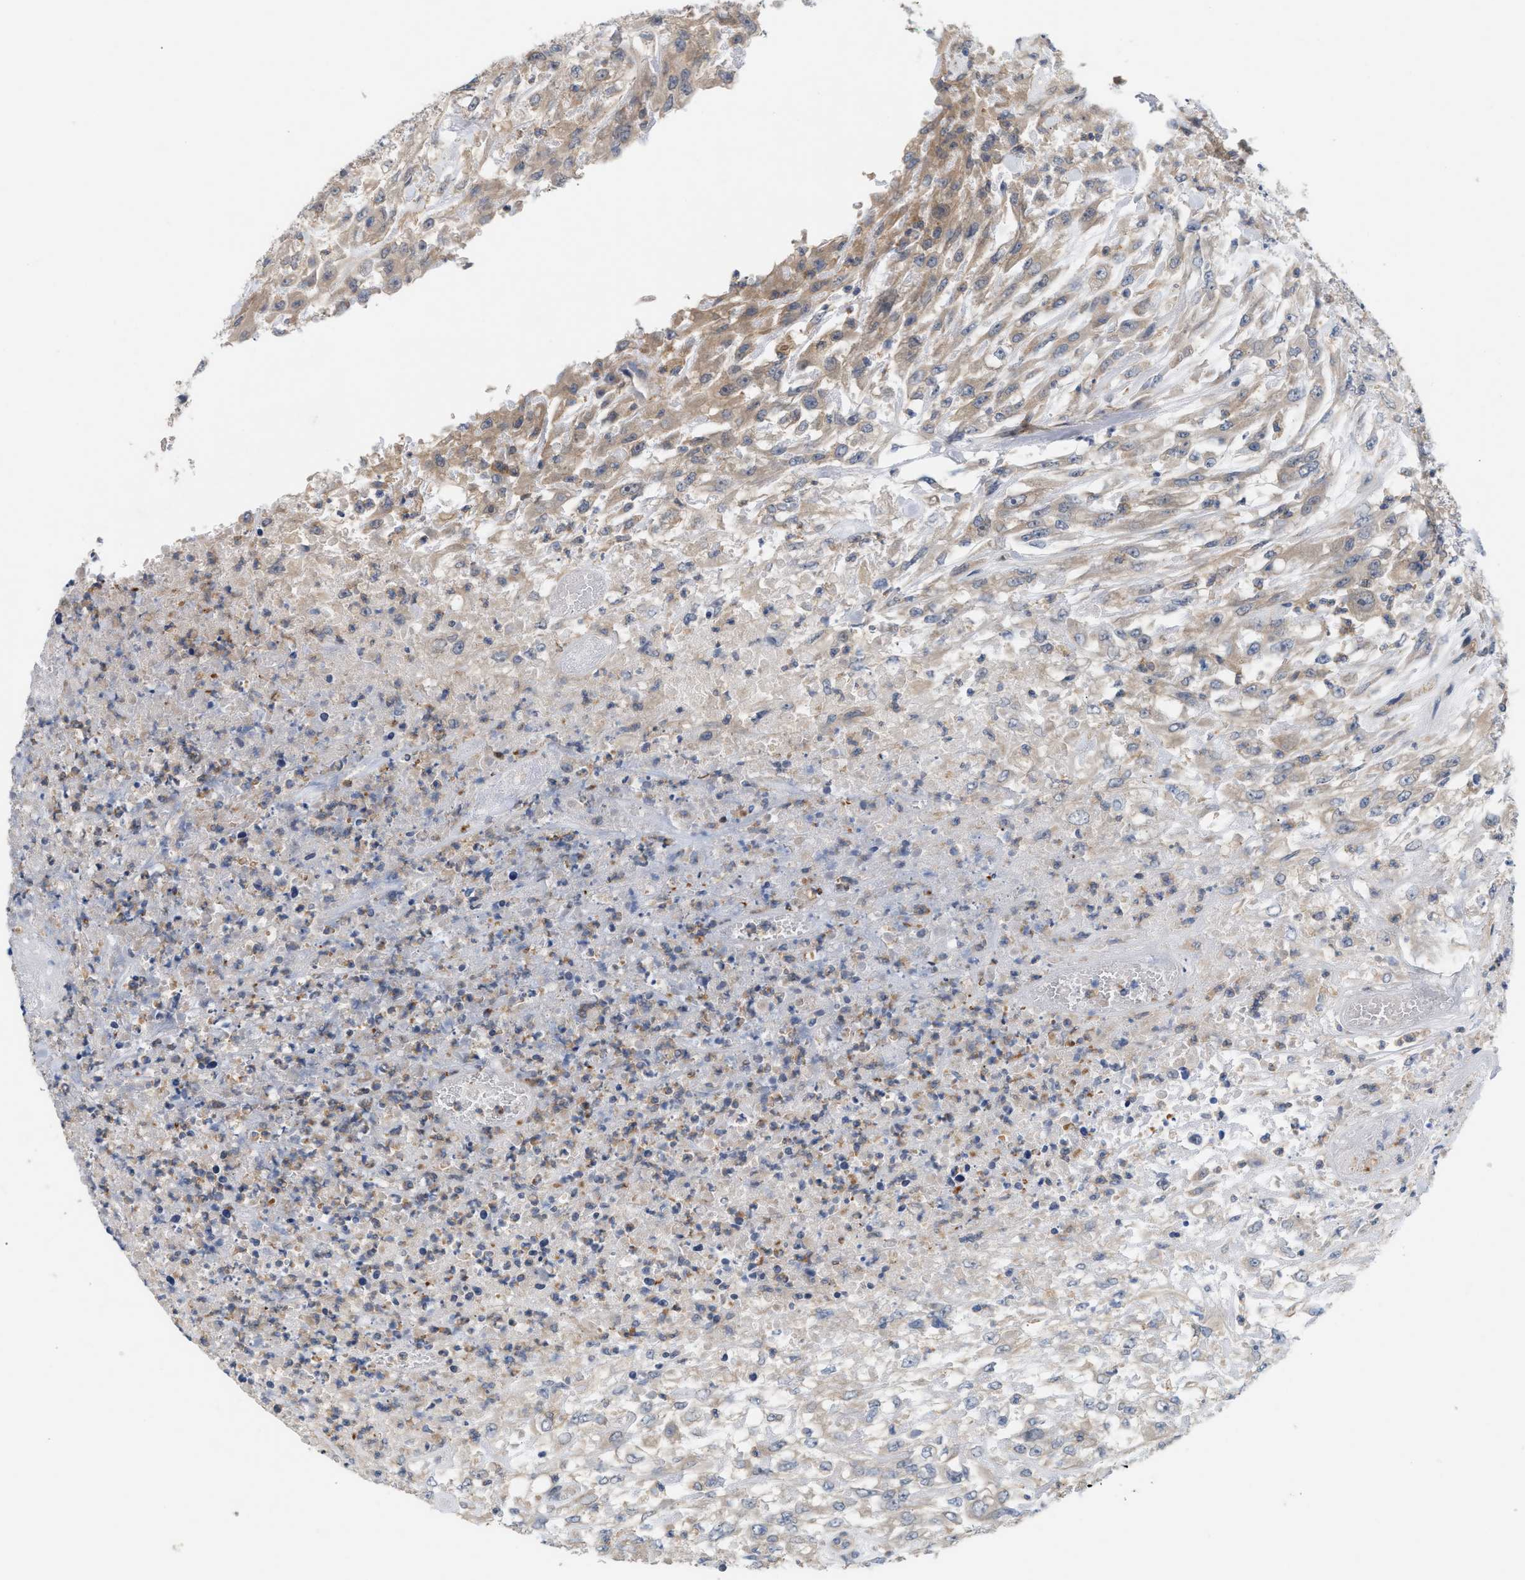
{"staining": {"intensity": "moderate", "quantity": "<25%", "location": "cytoplasmic/membranous"}, "tissue": "urothelial cancer", "cell_type": "Tumor cells", "image_type": "cancer", "snomed": [{"axis": "morphology", "description": "Urothelial carcinoma, High grade"}, {"axis": "topography", "description": "Urinary bladder"}], "caption": "Moderate cytoplasmic/membranous expression for a protein is appreciated in about <25% of tumor cells of high-grade urothelial carcinoma using immunohistochemistry (IHC).", "gene": "DBNL", "patient": {"sex": "male", "age": 46}}